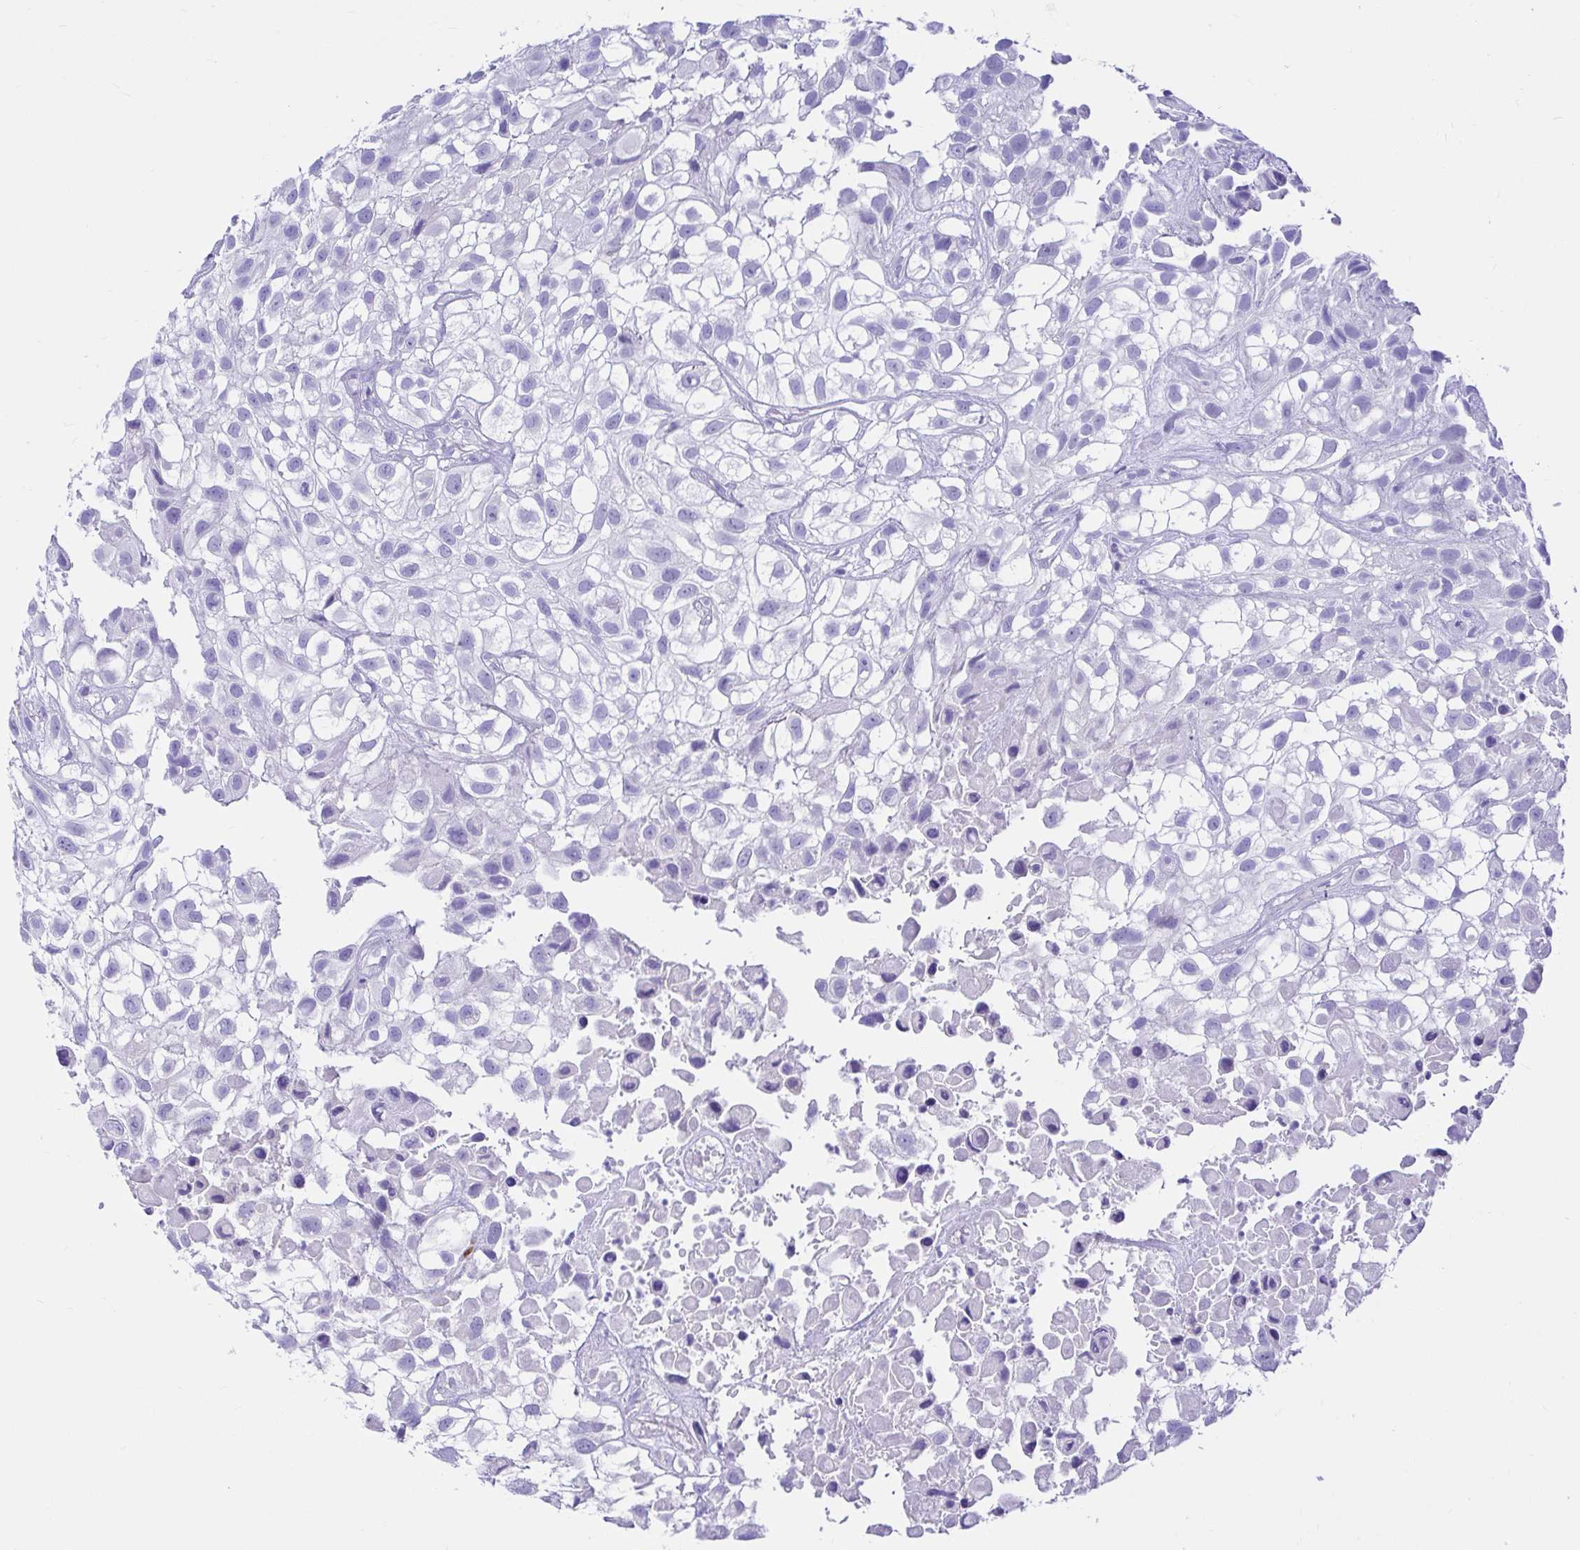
{"staining": {"intensity": "negative", "quantity": "none", "location": "none"}, "tissue": "urothelial cancer", "cell_type": "Tumor cells", "image_type": "cancer", "snomed": [{"axis": "morphology", "description": "Urothelial carcinoma, High grade"}, {"axis": "topography", "description": "Urinary bladder"}], "caption": "The photomicrograph displays no significant staining in tumor cells of high-grade urothelial carcinoma.", "gene": "BACE2", "patient": {"sex": "male", "age": 56}}